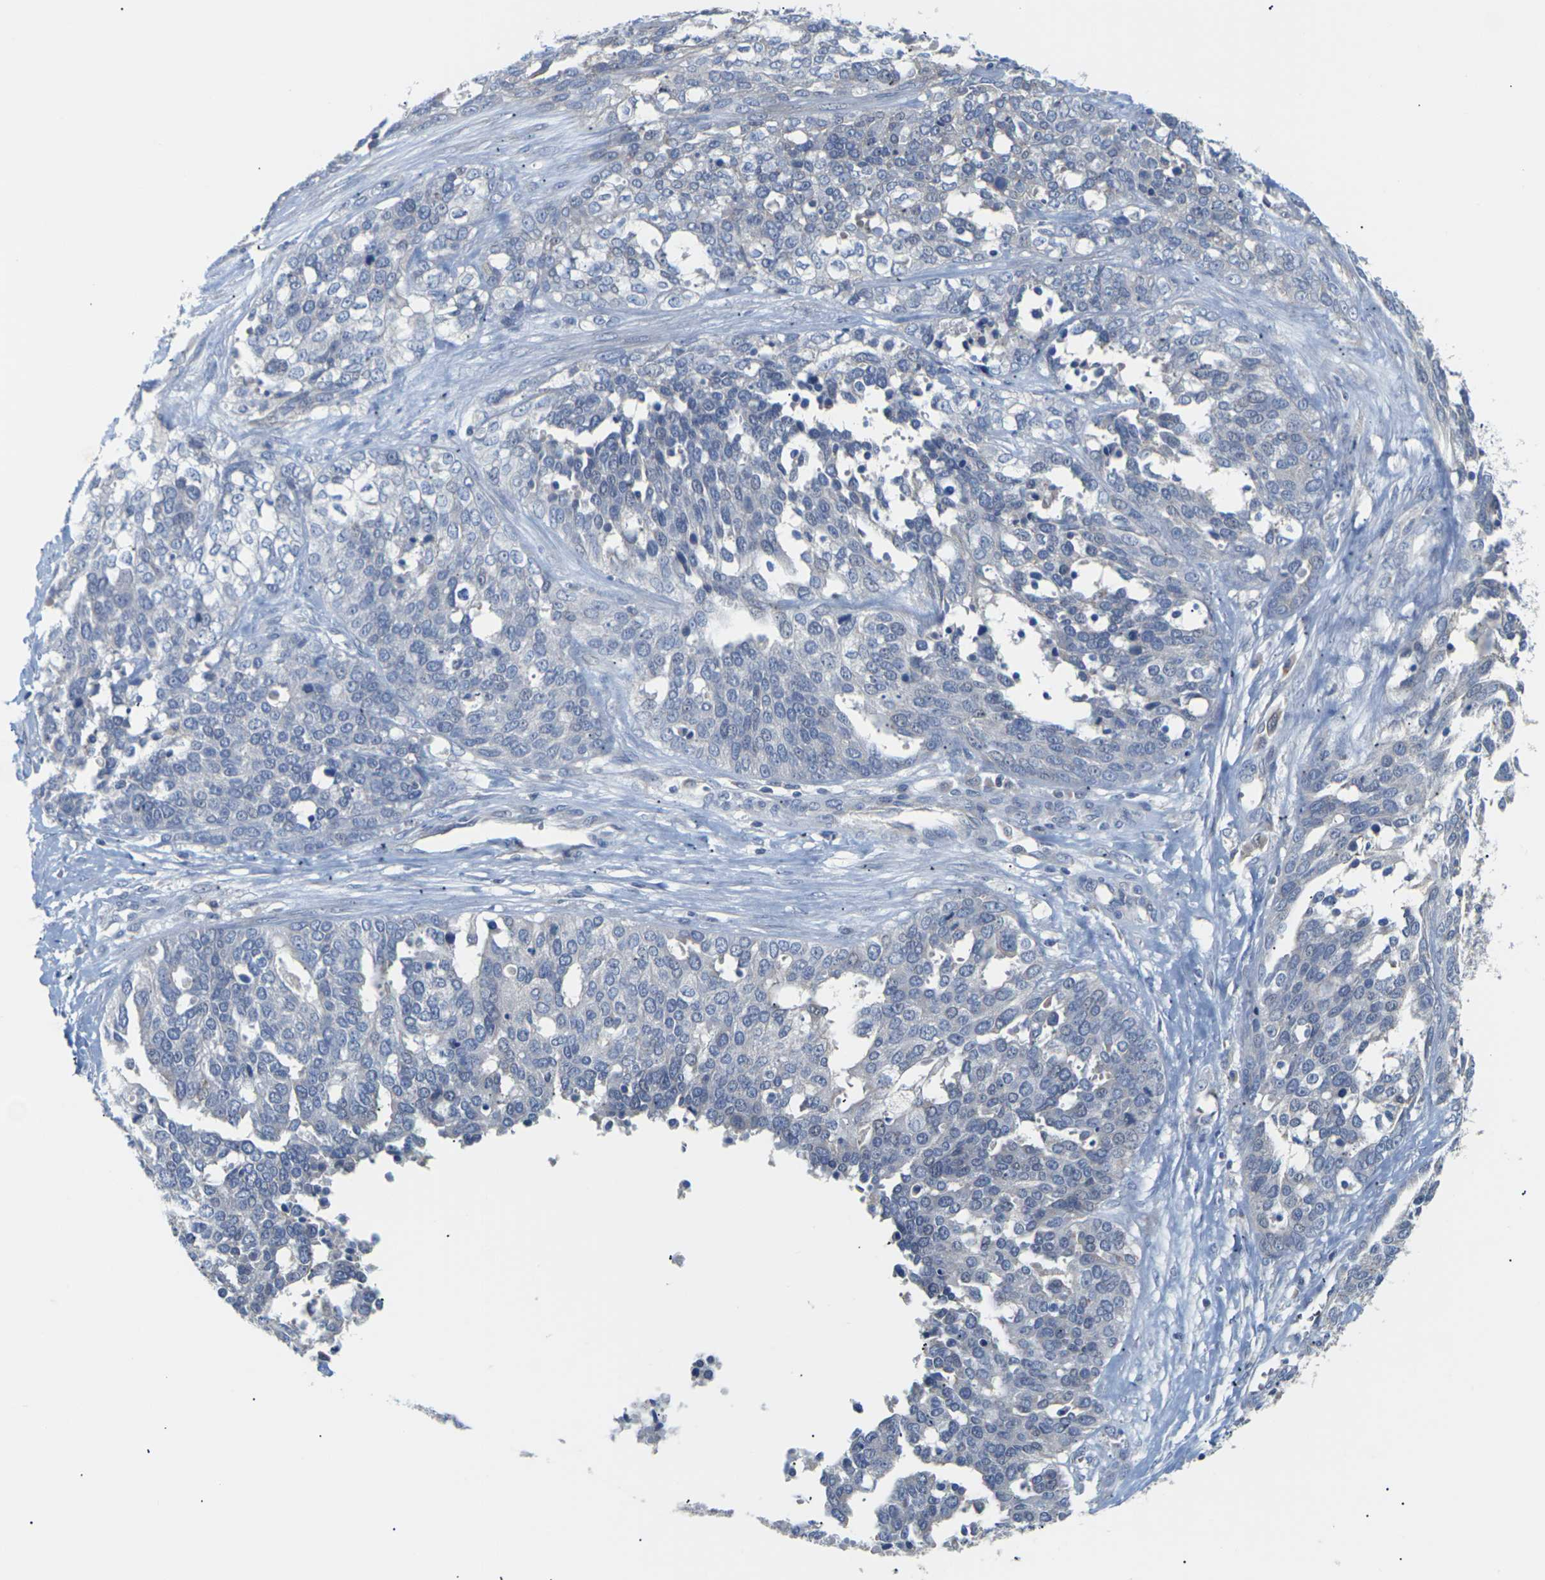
{"staining": {"intensity": "negative", "quantity": "none", "location": "none"}, "tissue": "ovarian cancer", "cell_type": "Tumor cells", "image_type": "cancer", "snomed": [{"axis": "morphology", "description": "Cystadenocarcinoma, serous, NOS"}, {"axis": "topography", "description": "Ovary"}], "caption": "Immunohistochemistry (IHC) image of neoplastic tissue: human ovarian cancer (serous cystadenocarcinoma) stained with DAB (3,3'-diaminobenzidine) displays no significant protein positivity in tumor cells. (Brightfield microscopy of DAB immunohistochemistry (IHC) at high magnification).", "gene": "TMCO4", "patient": {"sex": "female", "age": 44}}